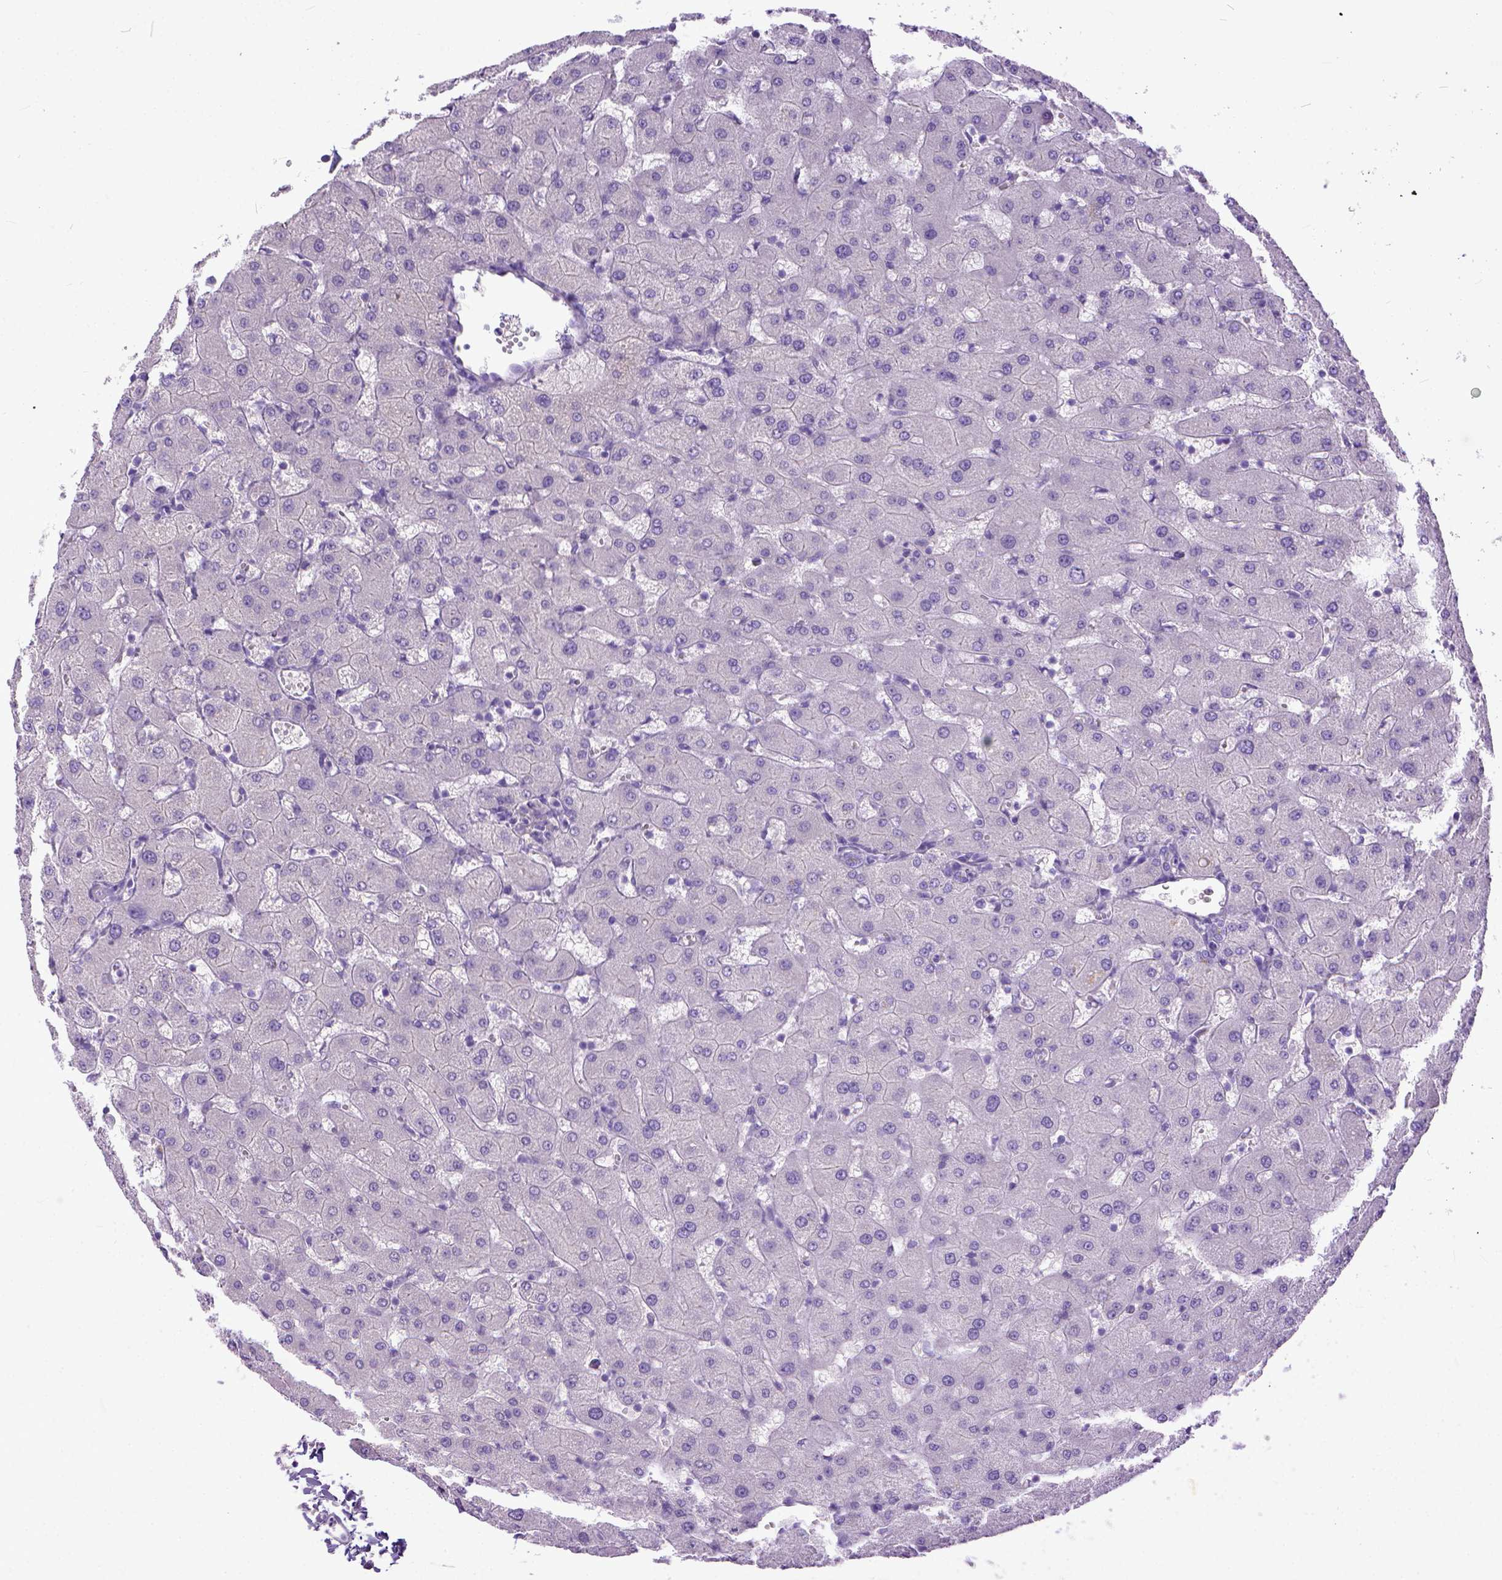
{"staining": {"intensity": "negative", "quantity": "none", "location": "none"}, "tissue": "liver", "cell_type": "Cholangiocytes", "image_type": "normal", "snomed": [{"axis": "morphology", "description": "Normal tissue, NOS"}, {"axis": "topography", "description": "Liver"}], "caption": "The photomicrograph demonstrates no staining of cholangiocytes in normal liver.", "gene": "ADGRF1", "patient": {"sex": "female", "age": 63}}